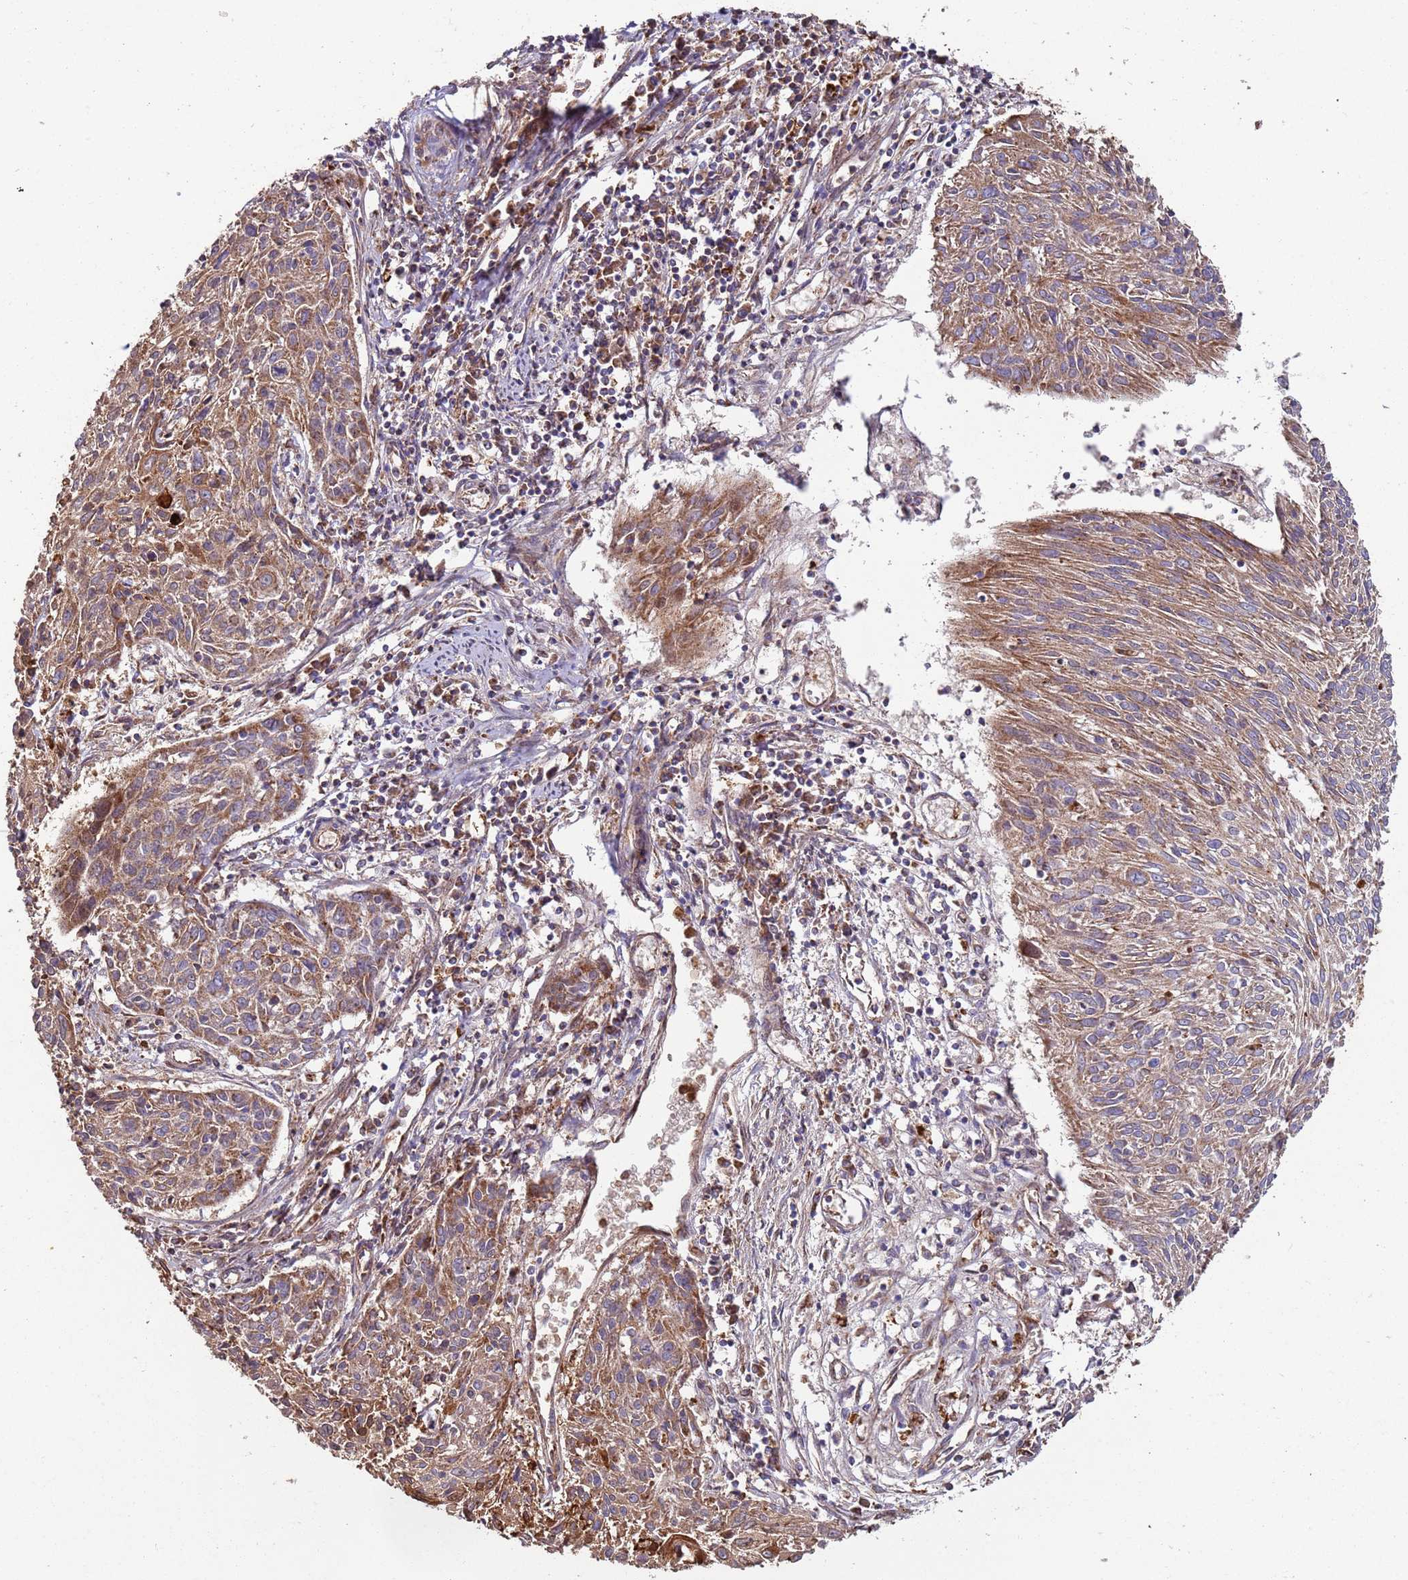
{"staining": {"intensity": "moderate", "quantity": ">75%", "location": "cytoplasmic/membranous"}, "tissue": "cervical cancer", "cell_type": "Tumor cells", "image_type": "cancer", "snomed": [{"axis": "morphology", "description": "Squamous cell carcinoma, NOS"}, {"axis": "topography", "description": "Cervix"}], "caption": "Cervical cancer (squamous cell carcinoma) stained with DAB IHC displays medium levels of moderate cytoplasmic/membranous staining in about >75% of tumor cells. The staining is performed using DAB (3,3'-diaminobenzidine) brown chromogen to label protein expression. The nuclei are counter-stained blue using hematoxylin.", "gene": "FBXO33", "patient": {"sex": "female", "age": 51}}